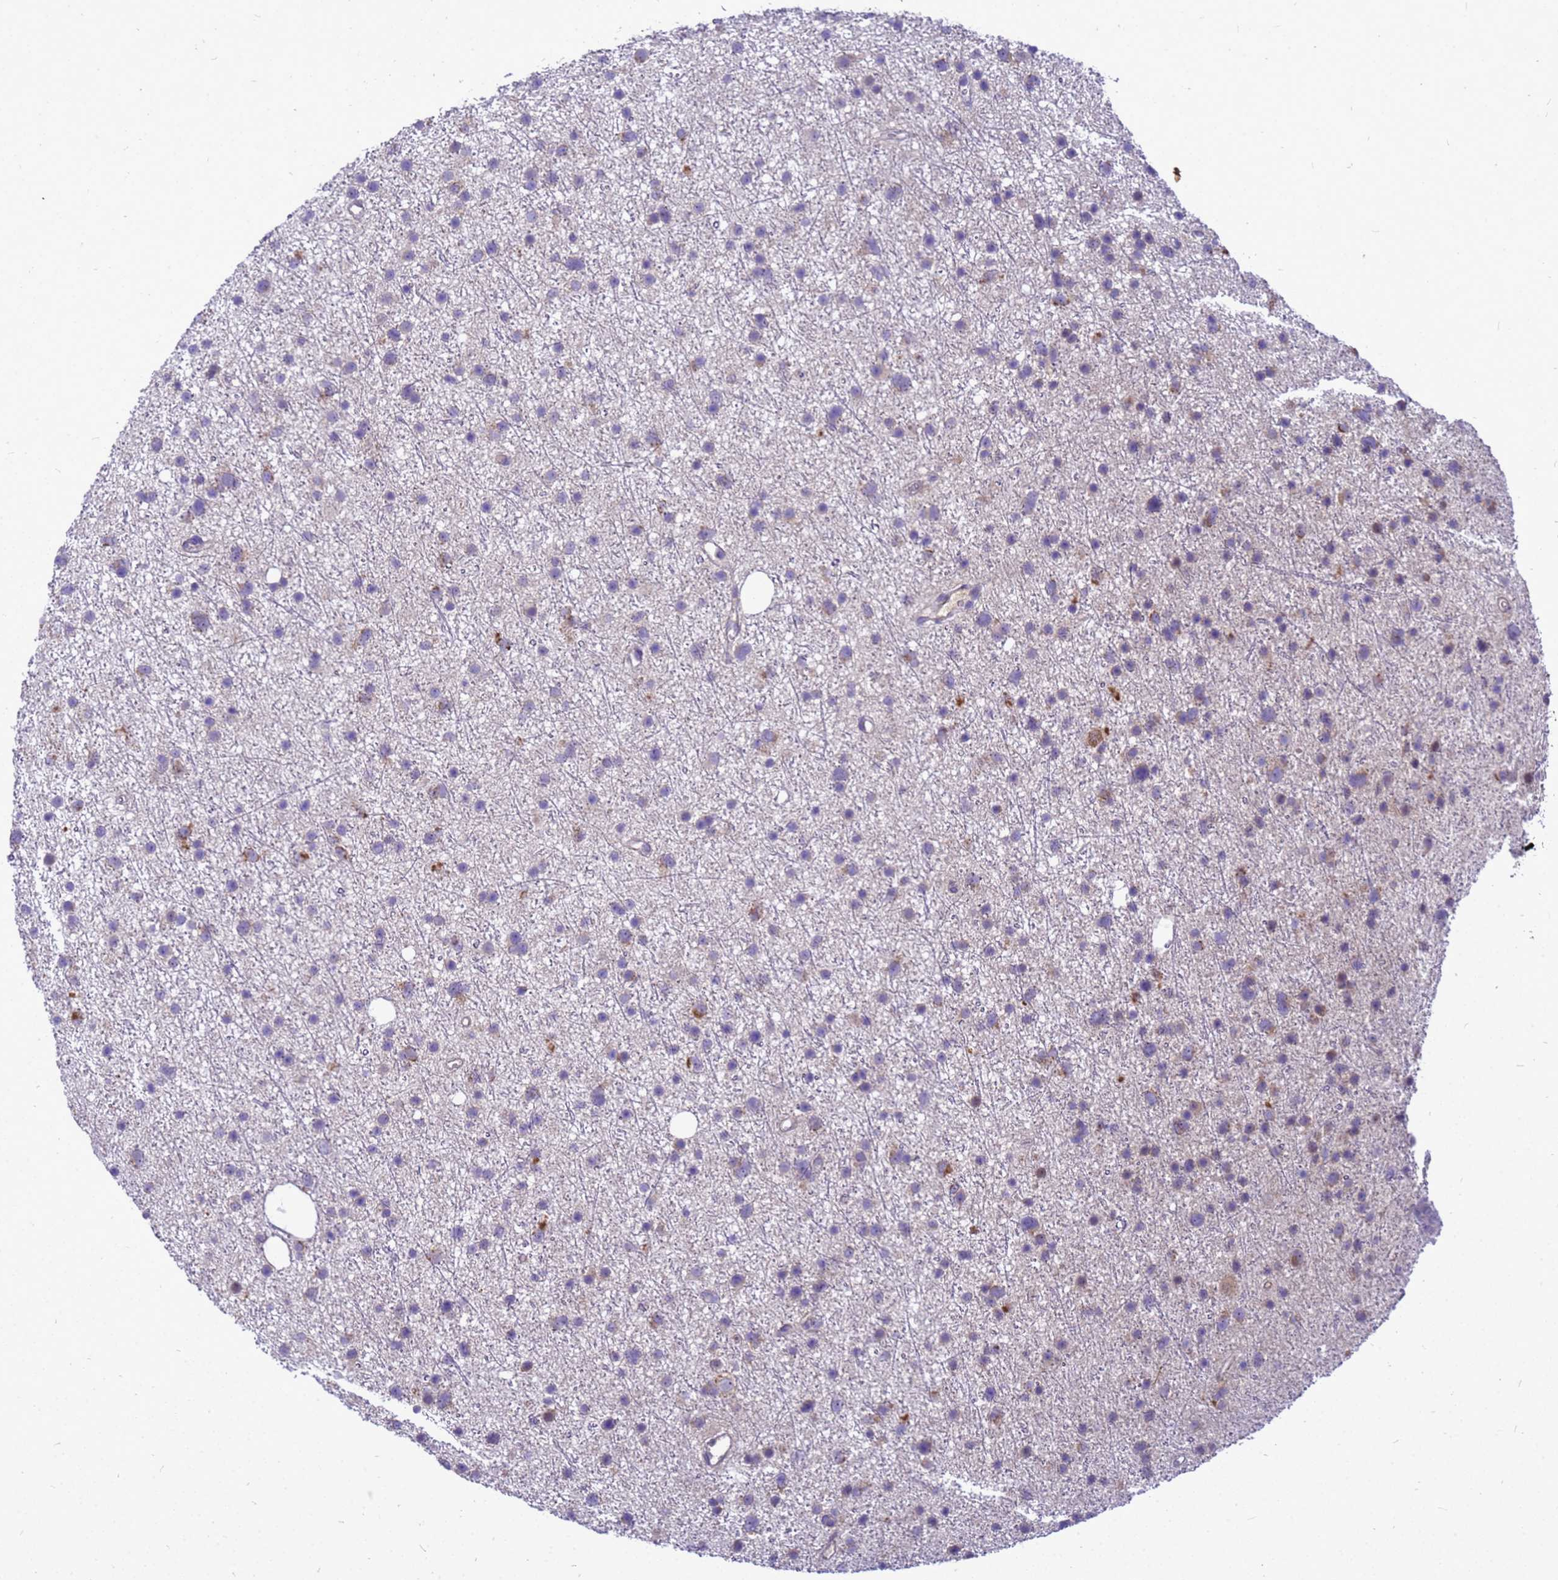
{"staining": {"intensity": "negative", "quantity": "none", "location": "none"}, "tissue": "glioma", "cell_type": "Tumor cells", "image_type": "cancer", "snomed": [{"axis": "morphology", "description": "Glioma, malignant, Low grade"}, {"axis": "topography", "description": "Cerebral cortex"}], "caption": "Immunohistochemistry (IHC) micrograph of human malignant low-grade glioma stained for a protein (brown), which exhibits no expression in tumor cells. The staining is performed using DAB (3,3'-diaminobenzidine) brown chromogen with nuclei counter-stained in using hematoxylin.", "gene": "POP7", "patient": {"sex": "female", "age": 39}}